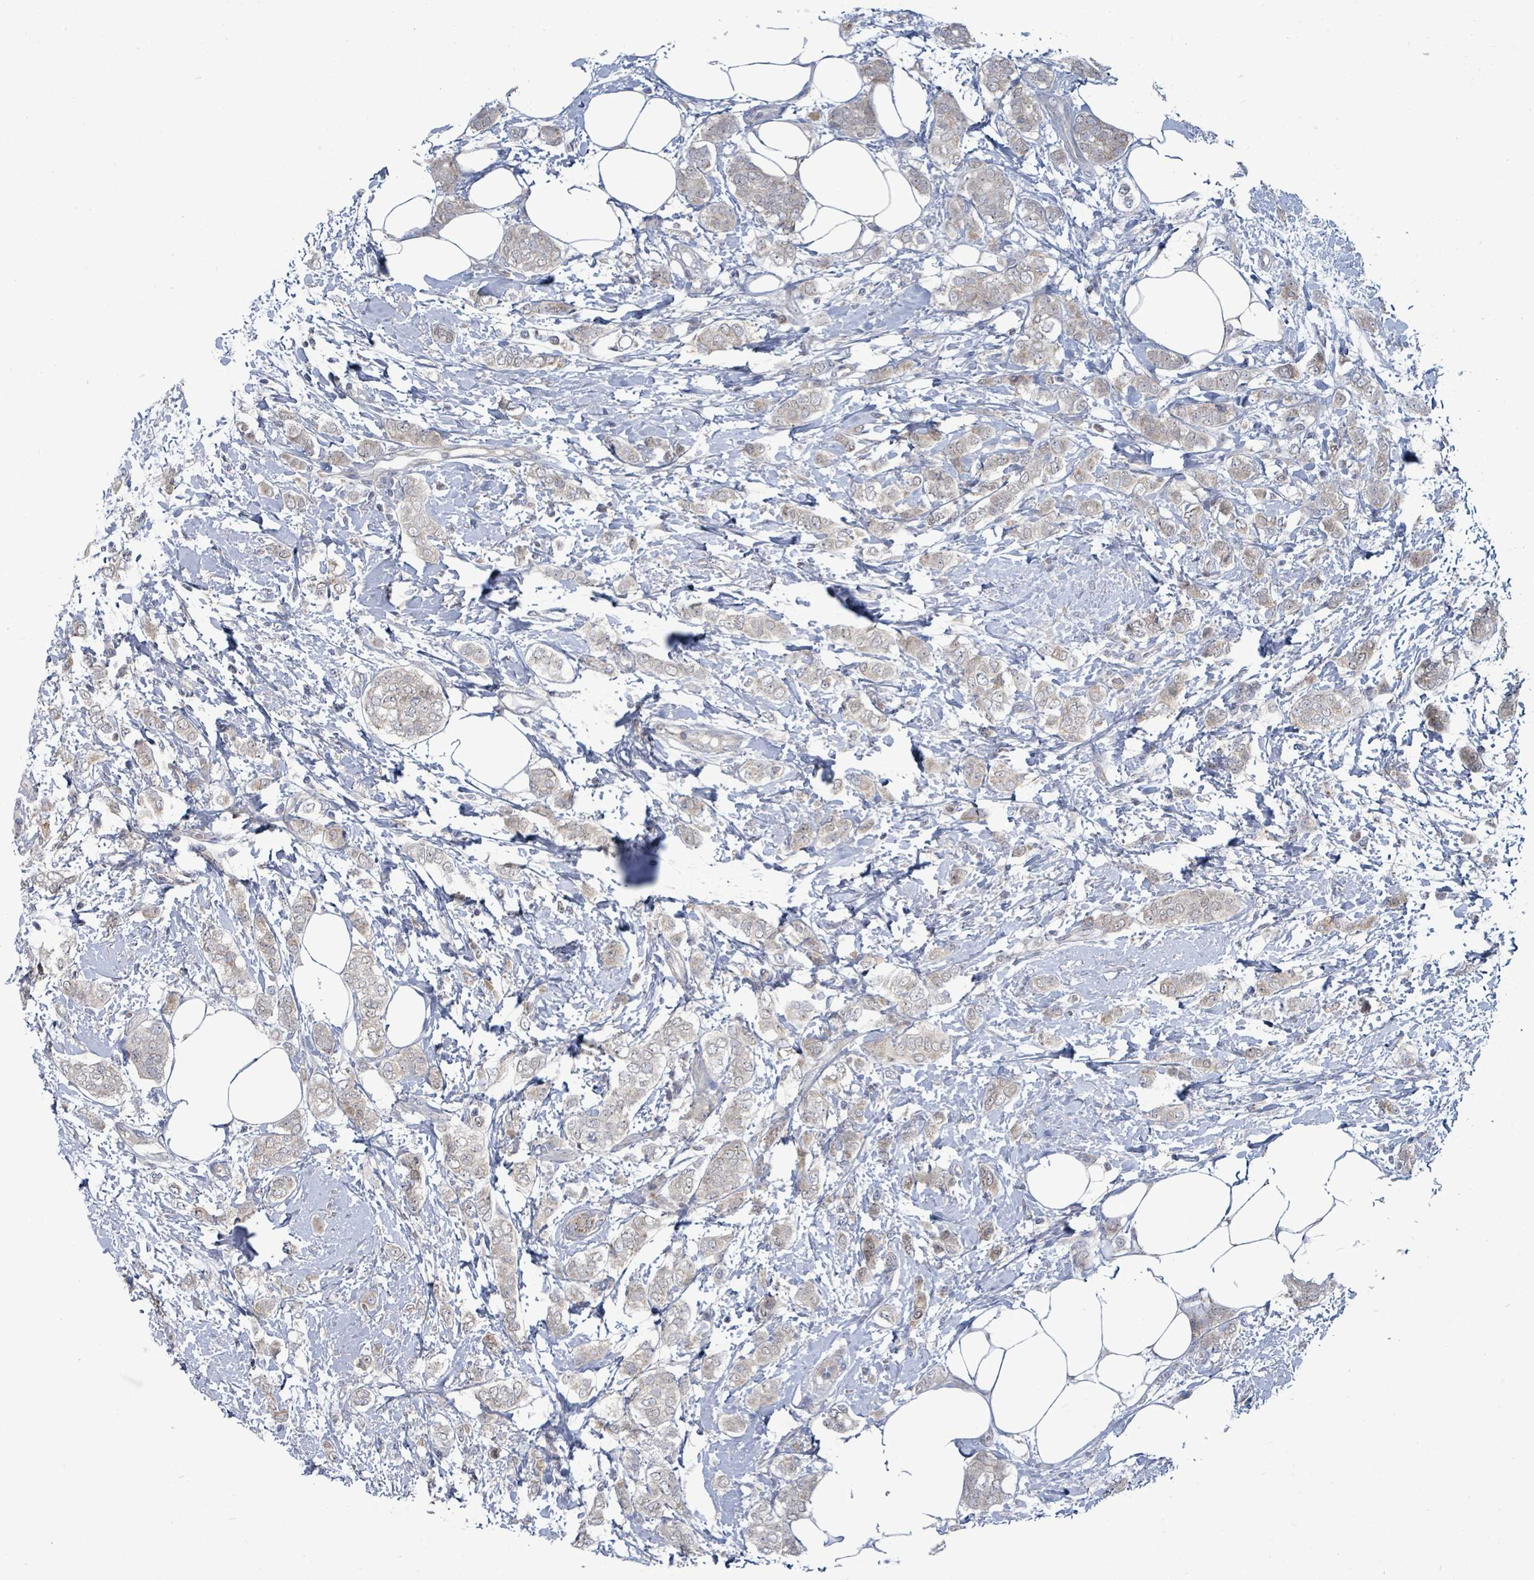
{"staining": {"intensity": "weak", "quantity": "<25%", "location": "cytoplasmic/membranous"}, "tissue": "breast cancer", "cell_type": "Tumor cells", "image_type": "cancer", "snomed": [{"axis": "morphology", "description": "Duct carcinoma"}, {"axis": "topography", "description": "Breast"}], "caption": "Infiltrating ductal carcinoma (breast) was stained to show a protein in brown. There is no significant expression in tumor cells.", "gene": "ZFPM1", "patient": {"sex": "female", "age": 72}}